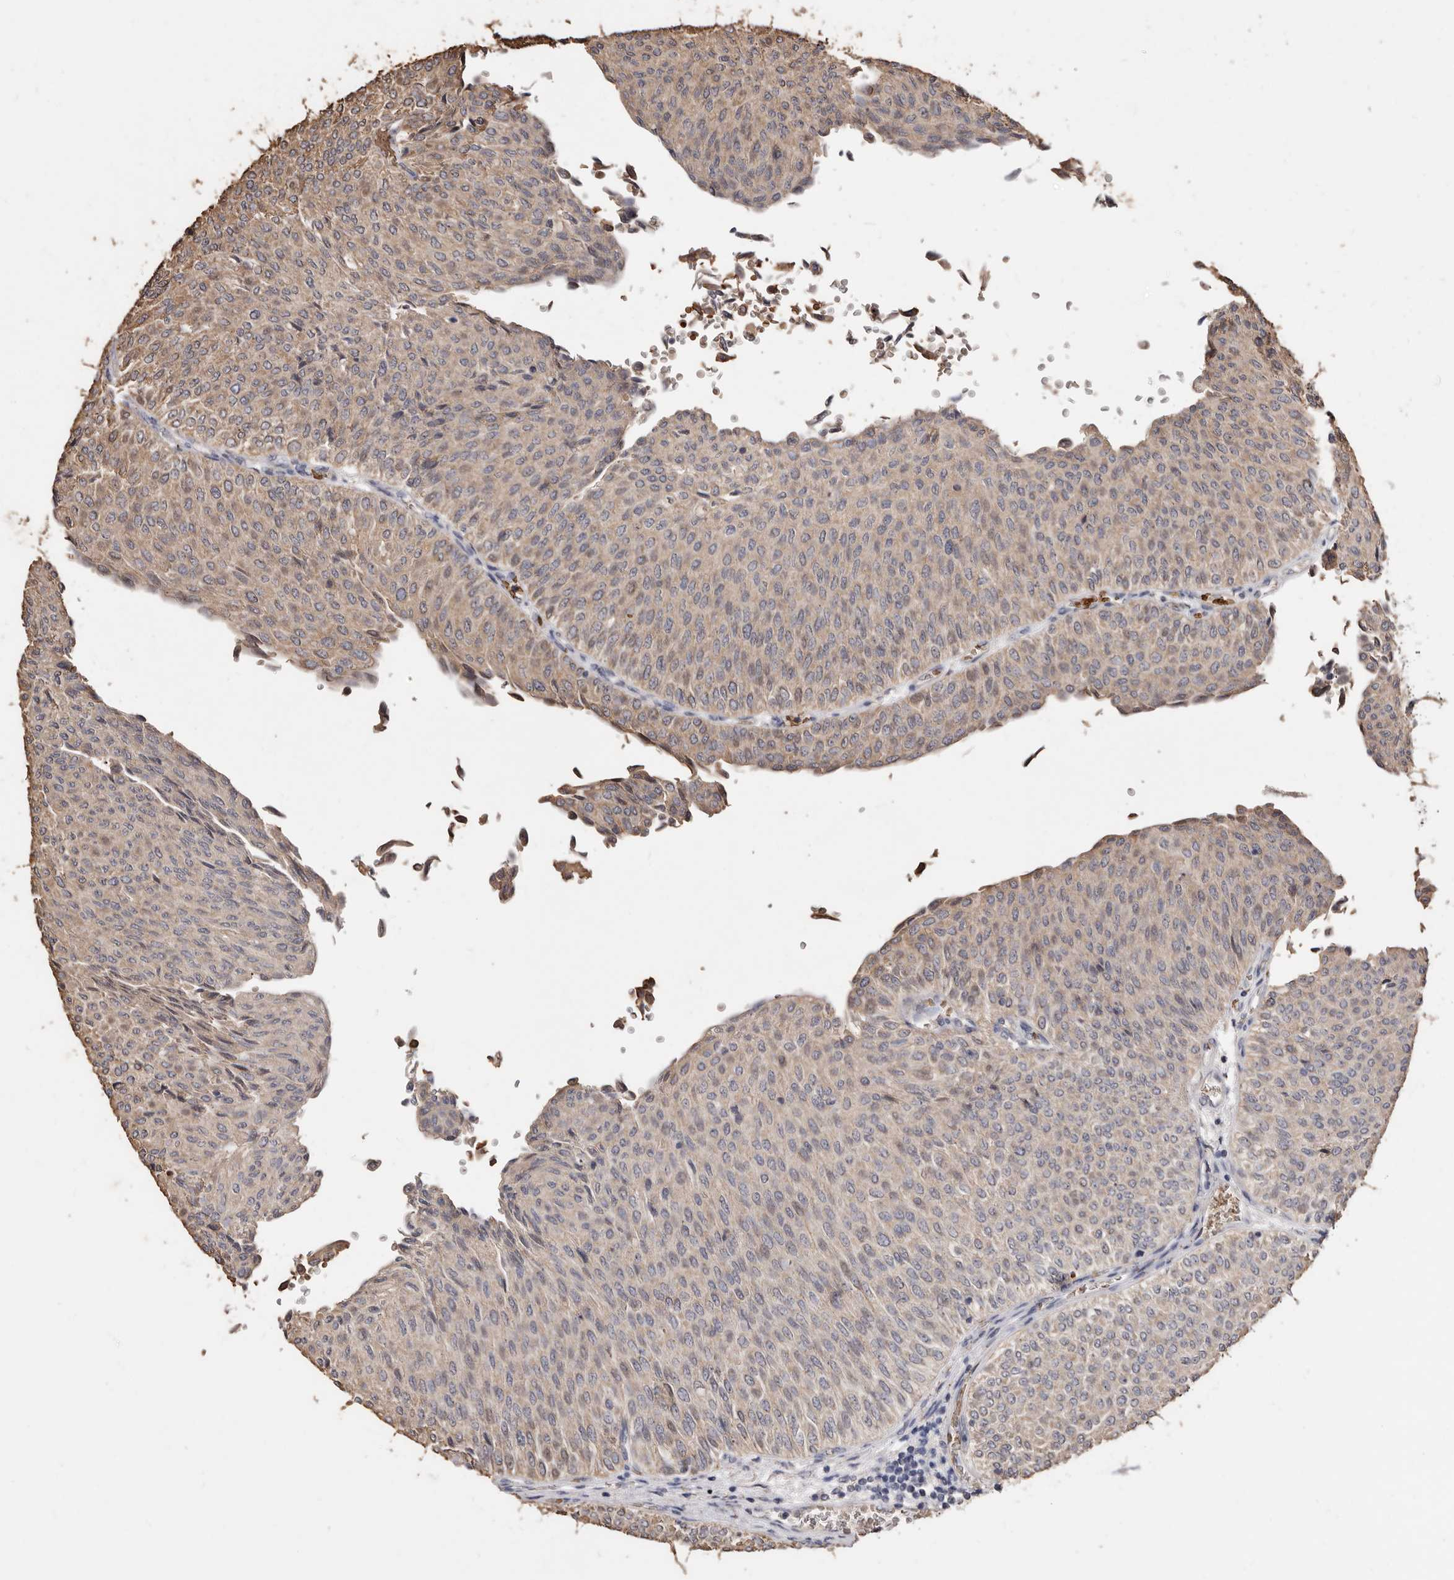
{"staining": {"intensity": "weak", "quantity": "25%-75%", "location": "cytoplasmic/membranous"}, "tissue": "urothelial cancer", "cell_type": "Tumor cells", "image_type": "cancer", "snomed": [{"axis": "morphology", "description": "Urothelial carcinoma, Low grade"}, {"axis": "topography", "description": "Urinary bladder"}], "caption": "Brown immunohistochemical staining in urothelial cancer shows weak cytoplasmic/membranous expression in about 25%-75% of tumor cells. Using DAB (3,3'-diaminobenzidine) (brown) and hematoxylin (blue) stains, captured at high magnification using brightfield microscopy.", "gene": "GRAMD2A", "patient": {"sex": "male", "age": 78}}